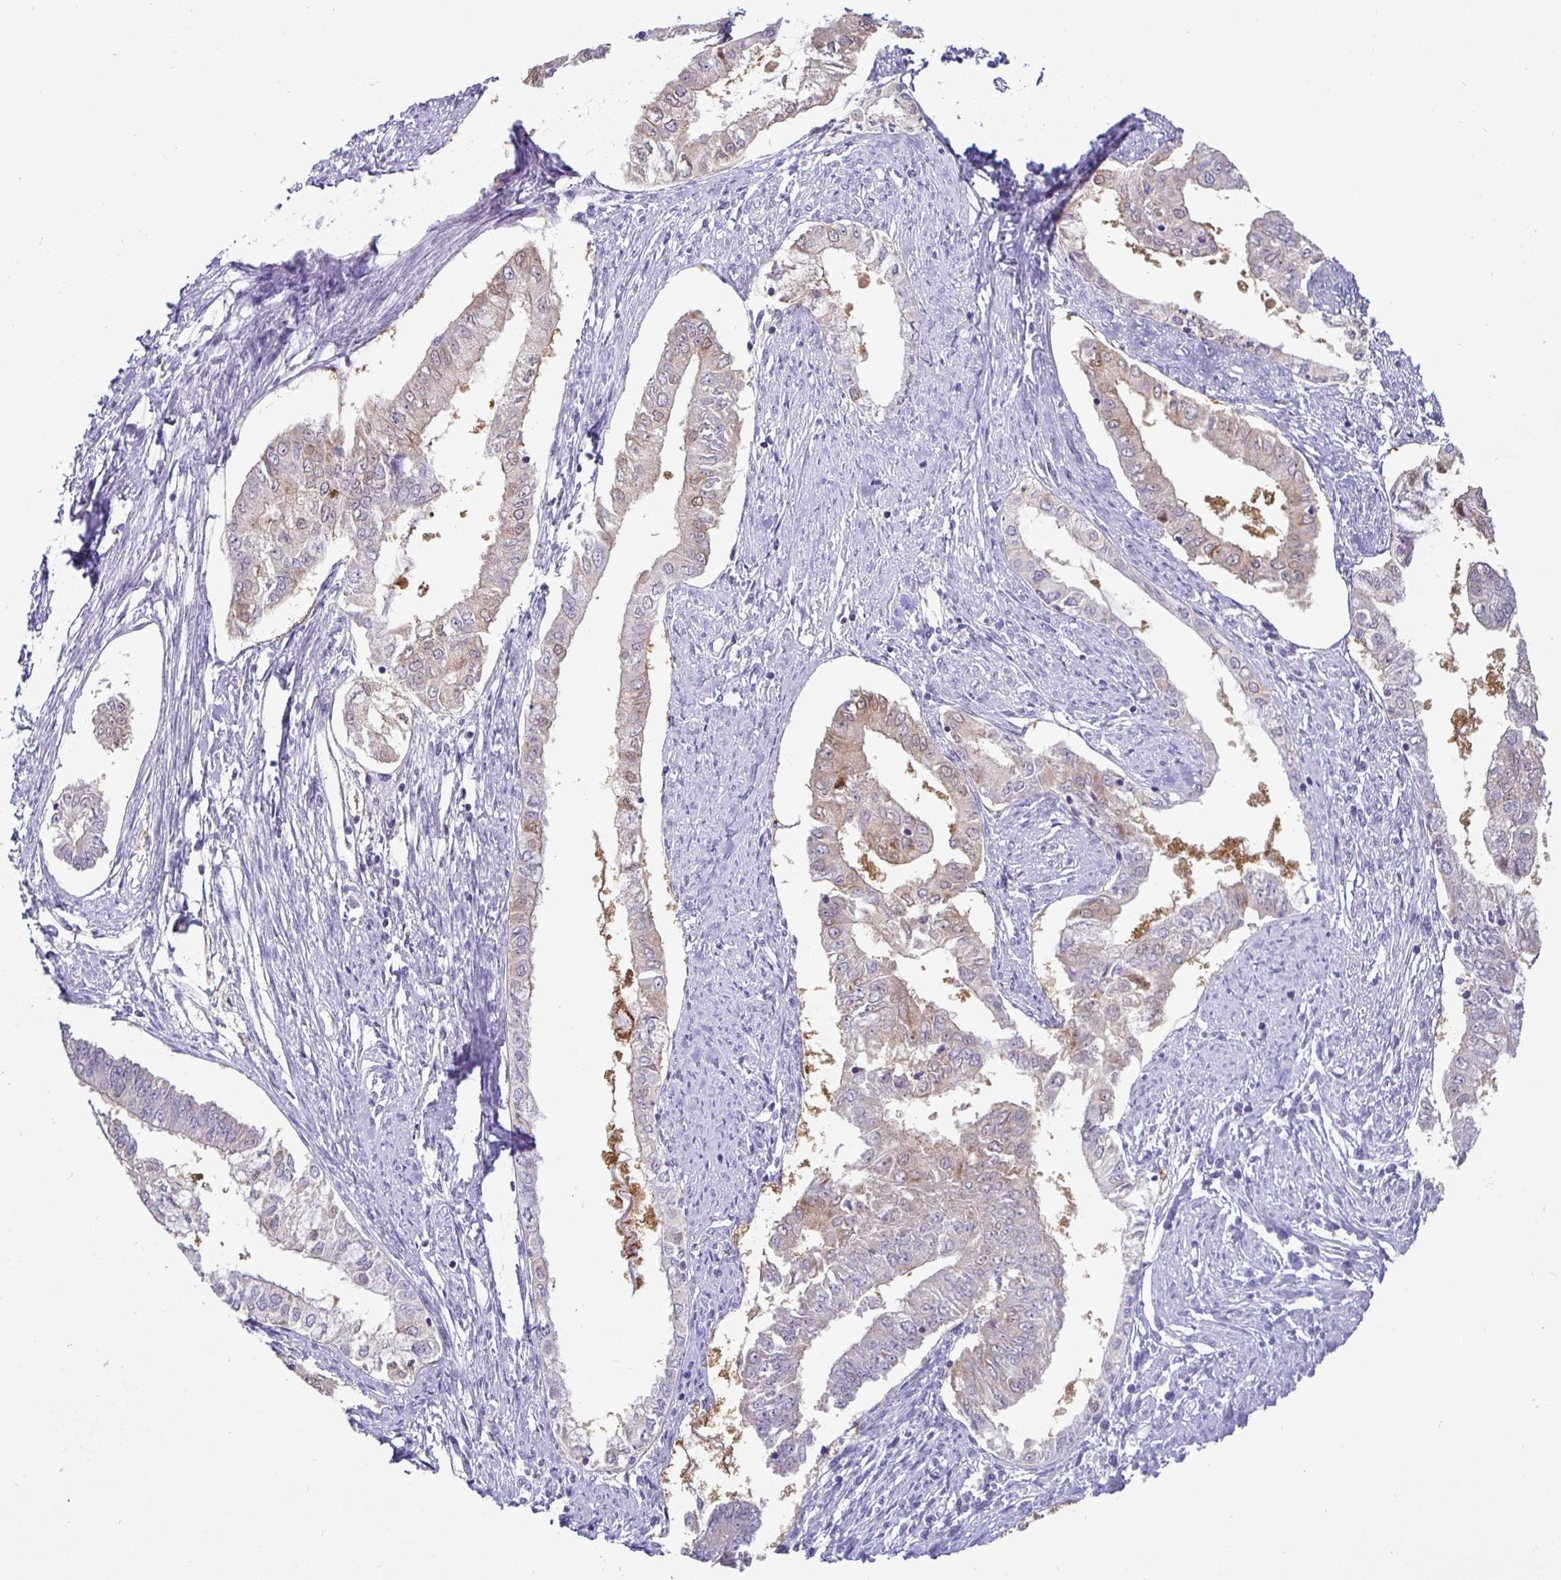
{"staining": {"intensity": "weak", "quantity": "<25%", "location": "cytoplasmic/membranous"}, "tissue": "endometrial cancer", "cell_type": "Tumor cells", "image_type": "cancer", "snomed": [{"axis": "morphology", "description": "Adenocarcinoma, NOS"}, {"axis": "topography", "description": "Endometrium"}], "caption": "This is a image of immunohistochemistry staining of adenocarcinoma (endometrial), which shows no staining in tumor cells.", "gene": "SIRPA", "patient": {"sex": "female", "age": 76}}